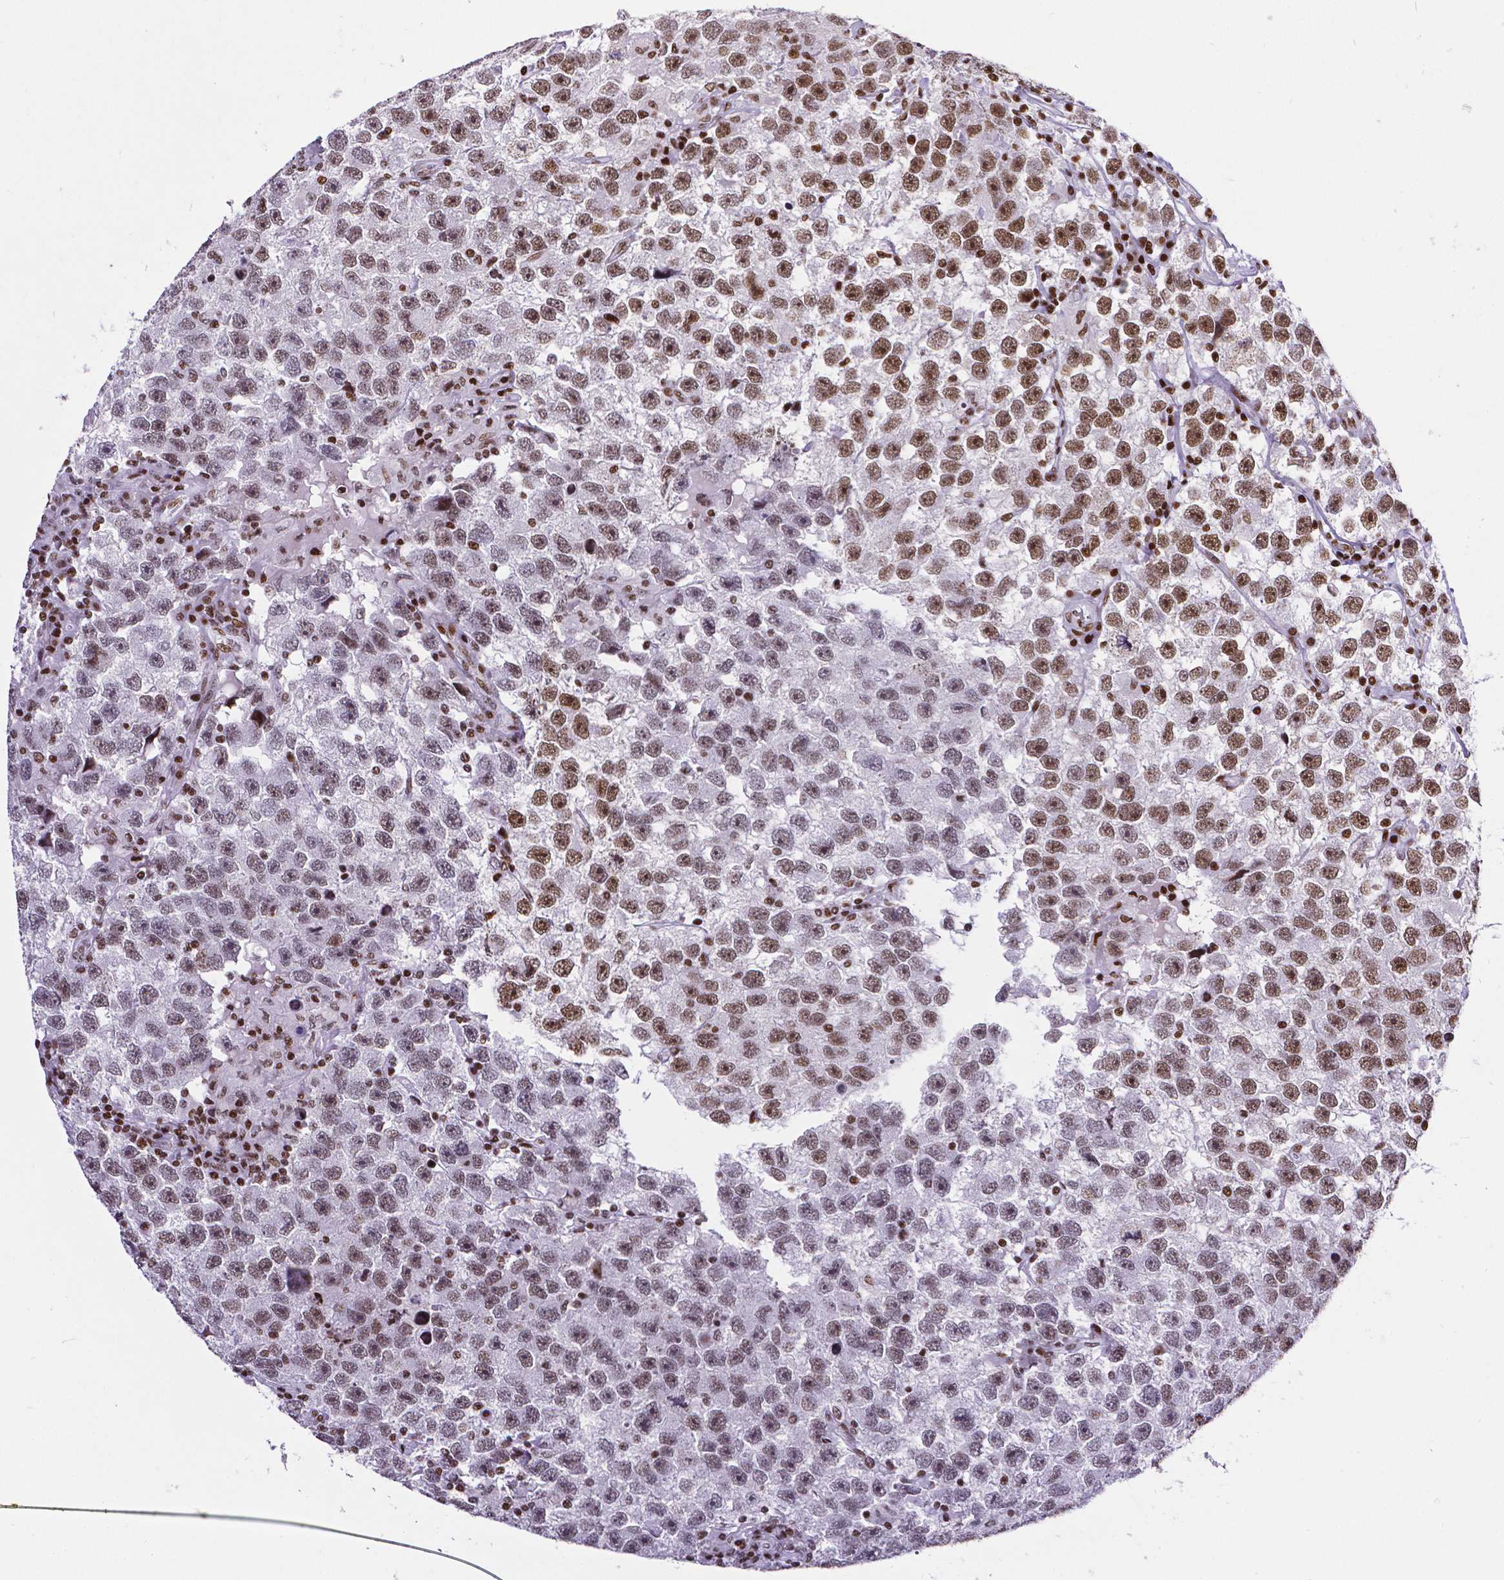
{"staining": {"intensity": "moderate", "quantity": ">75%", "location": "nuclear"}, "tissue": "testis cancer", "cell_type": "Tumor cells", "image_type": "cancer", "snomed": [{"axis": "morphology", "description": "Seminoma, NOS"}, {"axis": "topography", "description": "Testis"}], "caption": "Moderate nuclear positivity is identified in approximately >75% of tumor cells in testis seminoma. The staining was performed using DAB (3,3'-diaminobenzidine) to visualize the protein expression in brown, while the nuclei were stained in blue with hematoxylin (Magnification: 20x).", "gene": "CTCF", "patient": {"sex": "male", "age": 26}}